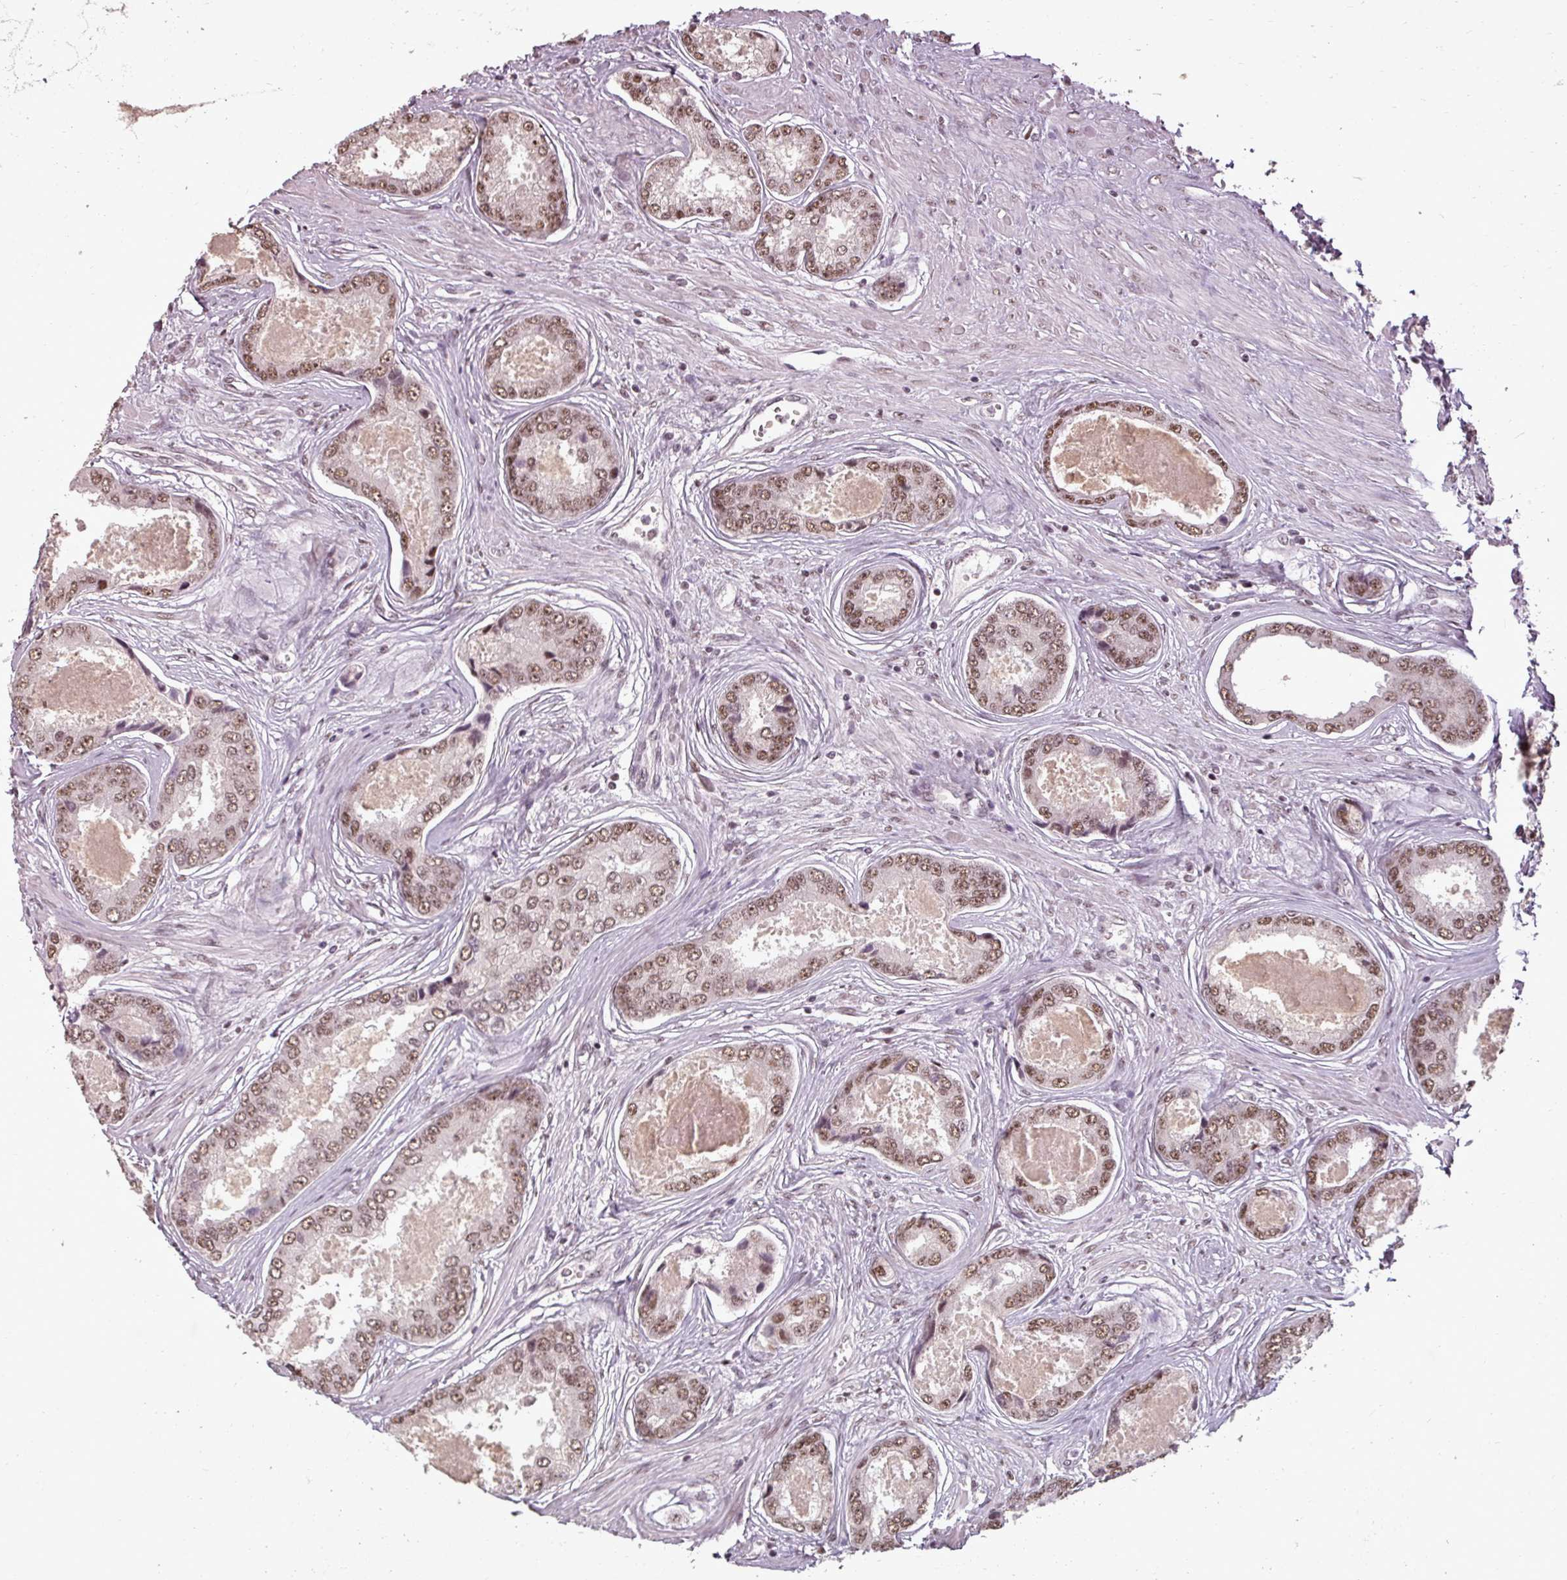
{"staining": {"intensity": "moderate", "quantity": ">75%", "location": "nuclear"}, "tissue": "prostate cancer", "cell_type": "Tumor cells", "image_type": "cancer", "snomed": [{"axis": "morphology", "description": "Adenocarcinoma, Low grade"}, {"axis": "topography", "description": "Prostate"}], "caption": "Protein staining shows moderate nuclear positivity in about >75% of tumor cells in prostate adenocarcinoma (low-grade).", "gene": "BCAS3", "patient": {"sex": "male", "age": 68}}